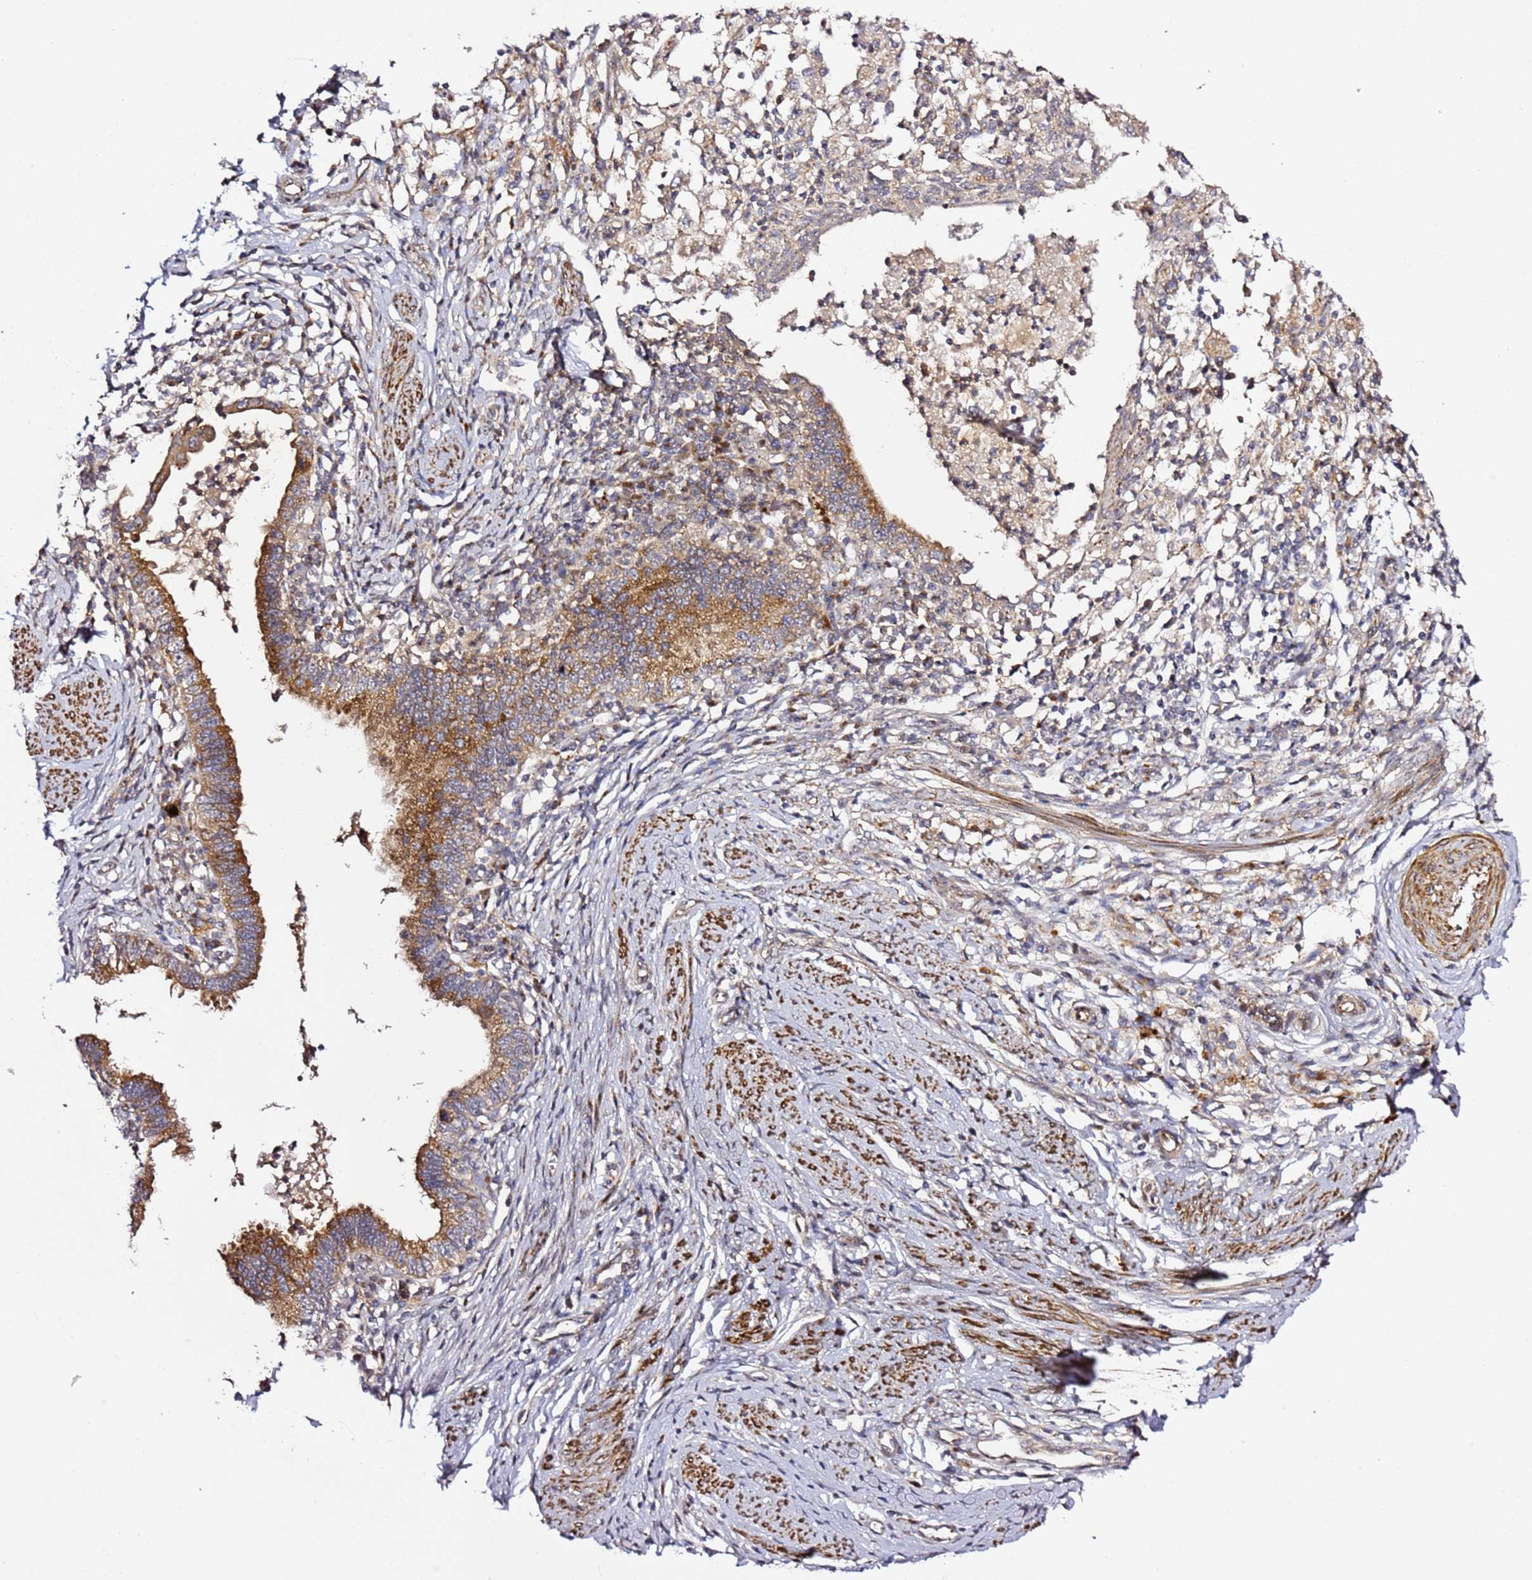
{"staining": {"intensity": "moderate", "quantity": ">75%", "location": "cytoplasmic/membranous"}, "tissue": "cervical cancer", "cell_type": "Tumor cells", "image_type": "cancer", "snomed": [{"axis": "morphology", "description": "Adenocarcinoma, NOS"}, {"axis": "topography", "description": "Cervix"}], "caption": "Immunohistochemical staining of cervical adenocarcinoma demonstrates moderate cytoplasmic/membranous protein staining in approximately >75% of tumor cells.", "gene": "PVRIG", "patient": {"sex": "female", "age": 36}}